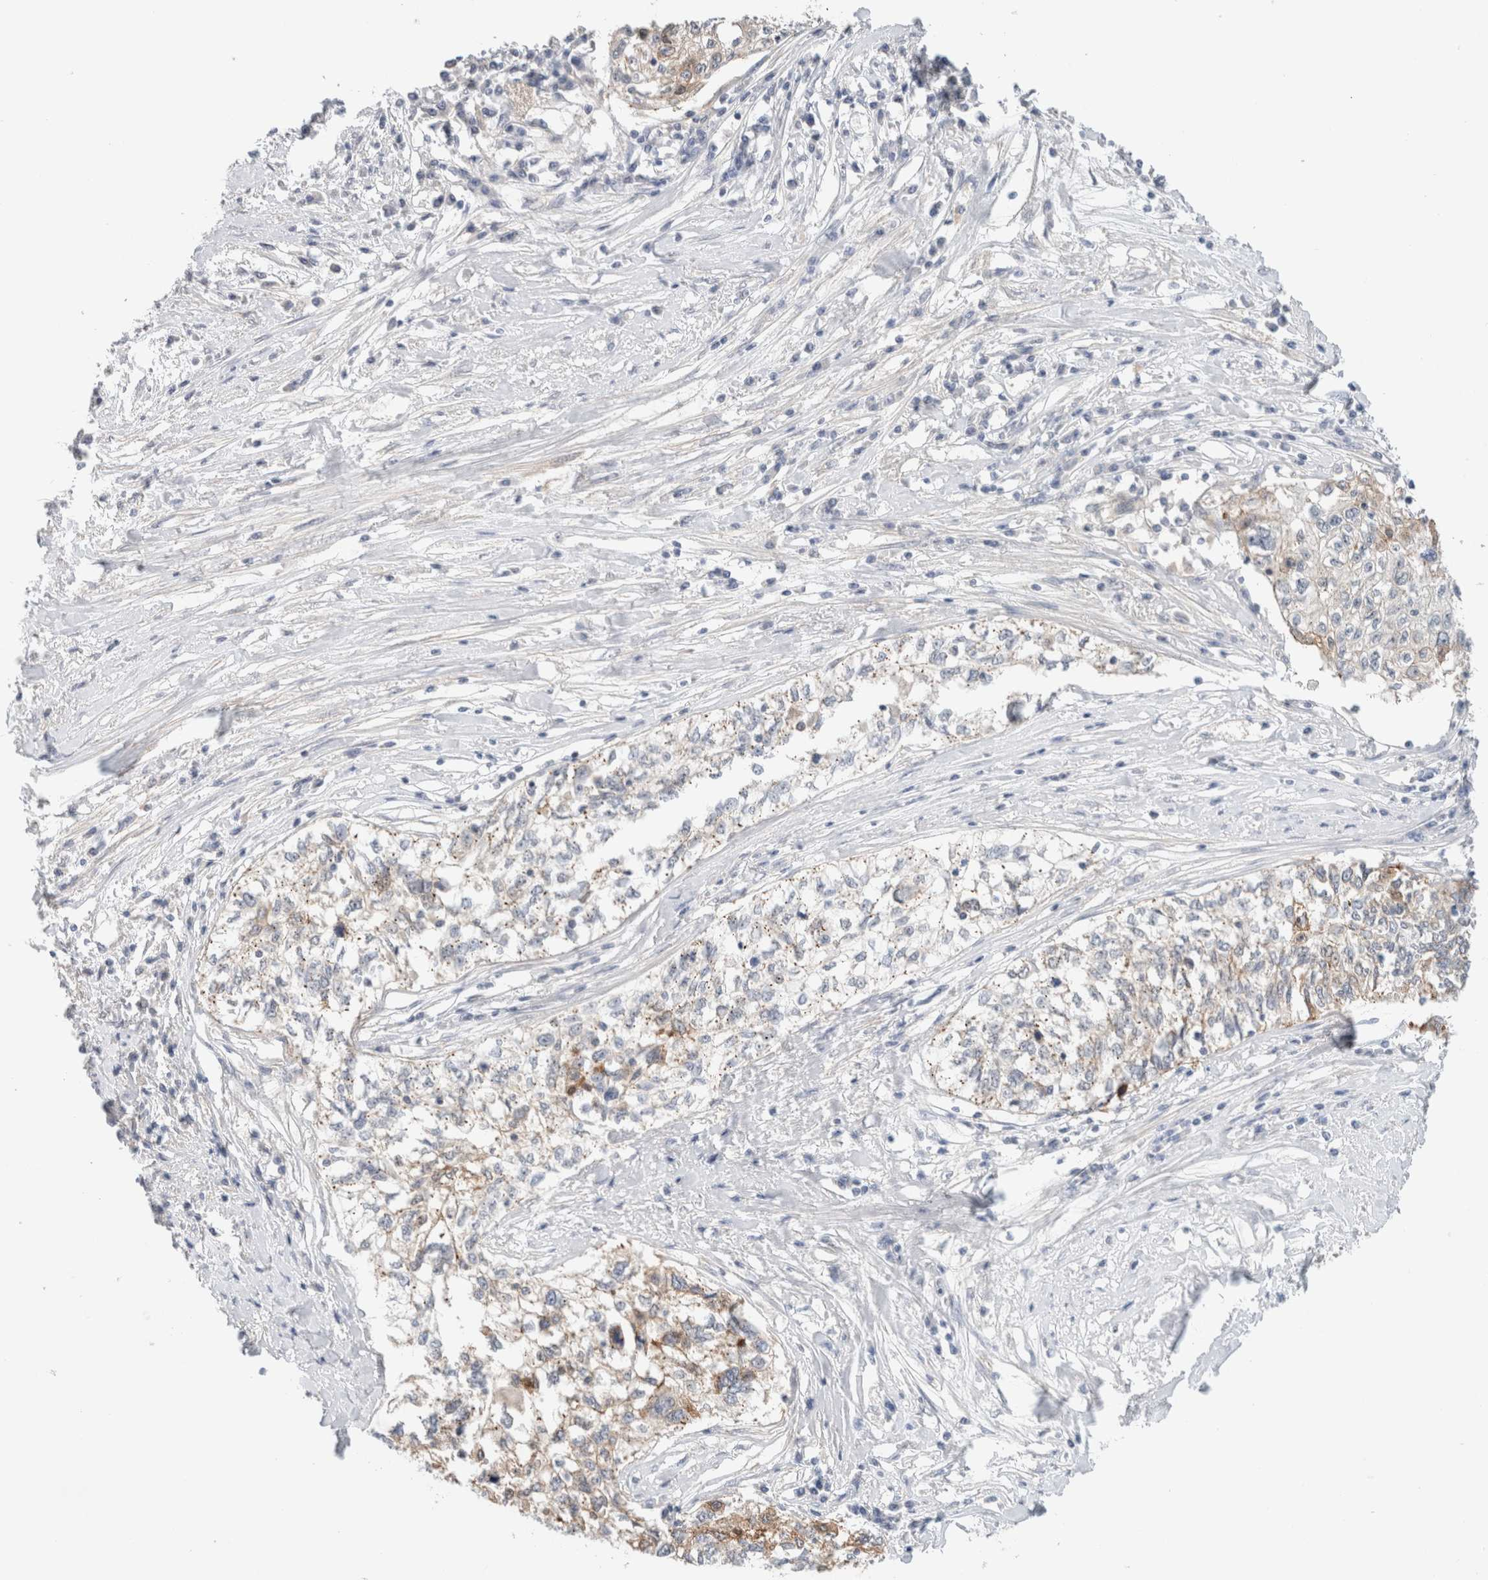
{"staining": {"intensity": "moderate", "quantity": "<25%", "location": "cytoplasmic/membranous"}, "tissue": "cervical cancer", "cell_type": "Tumor cells", "image_type": "cancer", "snomed": [{"axis": "morphology", "description": "Squamous cell carcinoma, NOS"}, {"axis": "topography", "description": "Cervix"}], "caption": "Immunohistochemistry (IHC) micrograph of neoplastic tissue: cervical cancer (squamous cell carcinoma) stained using IHC shows low levels of moderate protein expression localized specifically in the cytoplasmic/membranous of tumor cells, appearing as a cytoplasmic/membranous brown color.", "gene": "SDR16C5", "patient": {"sex": "female", "age": 57}}